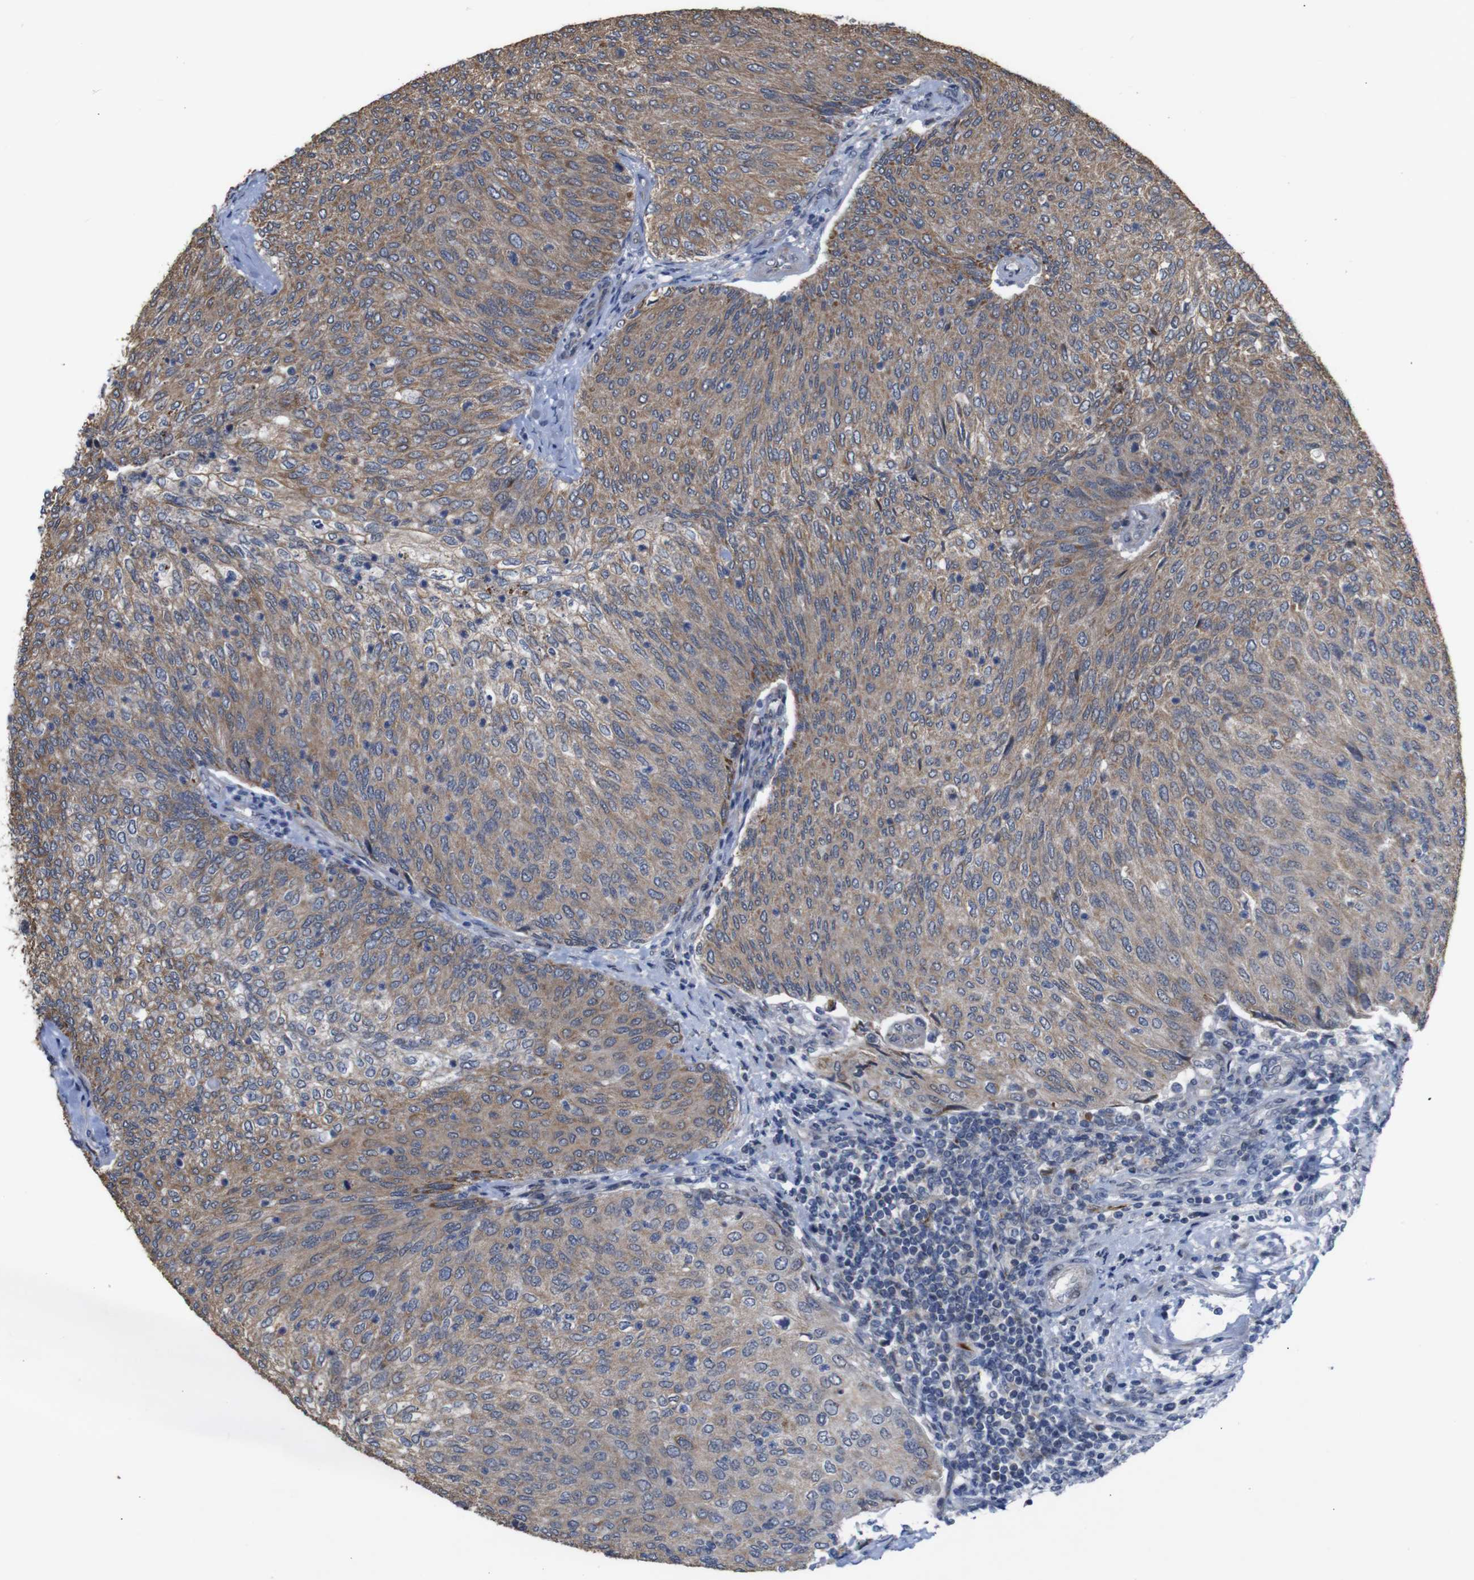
{"staining": {"intensity": "moderate", "quantity": ">75%", "location": "cytoplasmic/membranous"}, "tissue": "urothelial cancer", "cell_type": "Tumor cells", "image_type": "cancer", "snomed": [{"axis": "morphology", "description": "Urothelial carcinoma, Low grade"}, {"axis": "topography", "description": "Urinary bladder"}], "caption": "There is medium levels of moderate cytoplasmic/membranous staining in tumor cells of low-grade urothelial carcinoma, as demonstrated by immunohistochemical staining (brown color).", "gene": "ATP7B", "patient": {"sex": "female", "age": 79}}